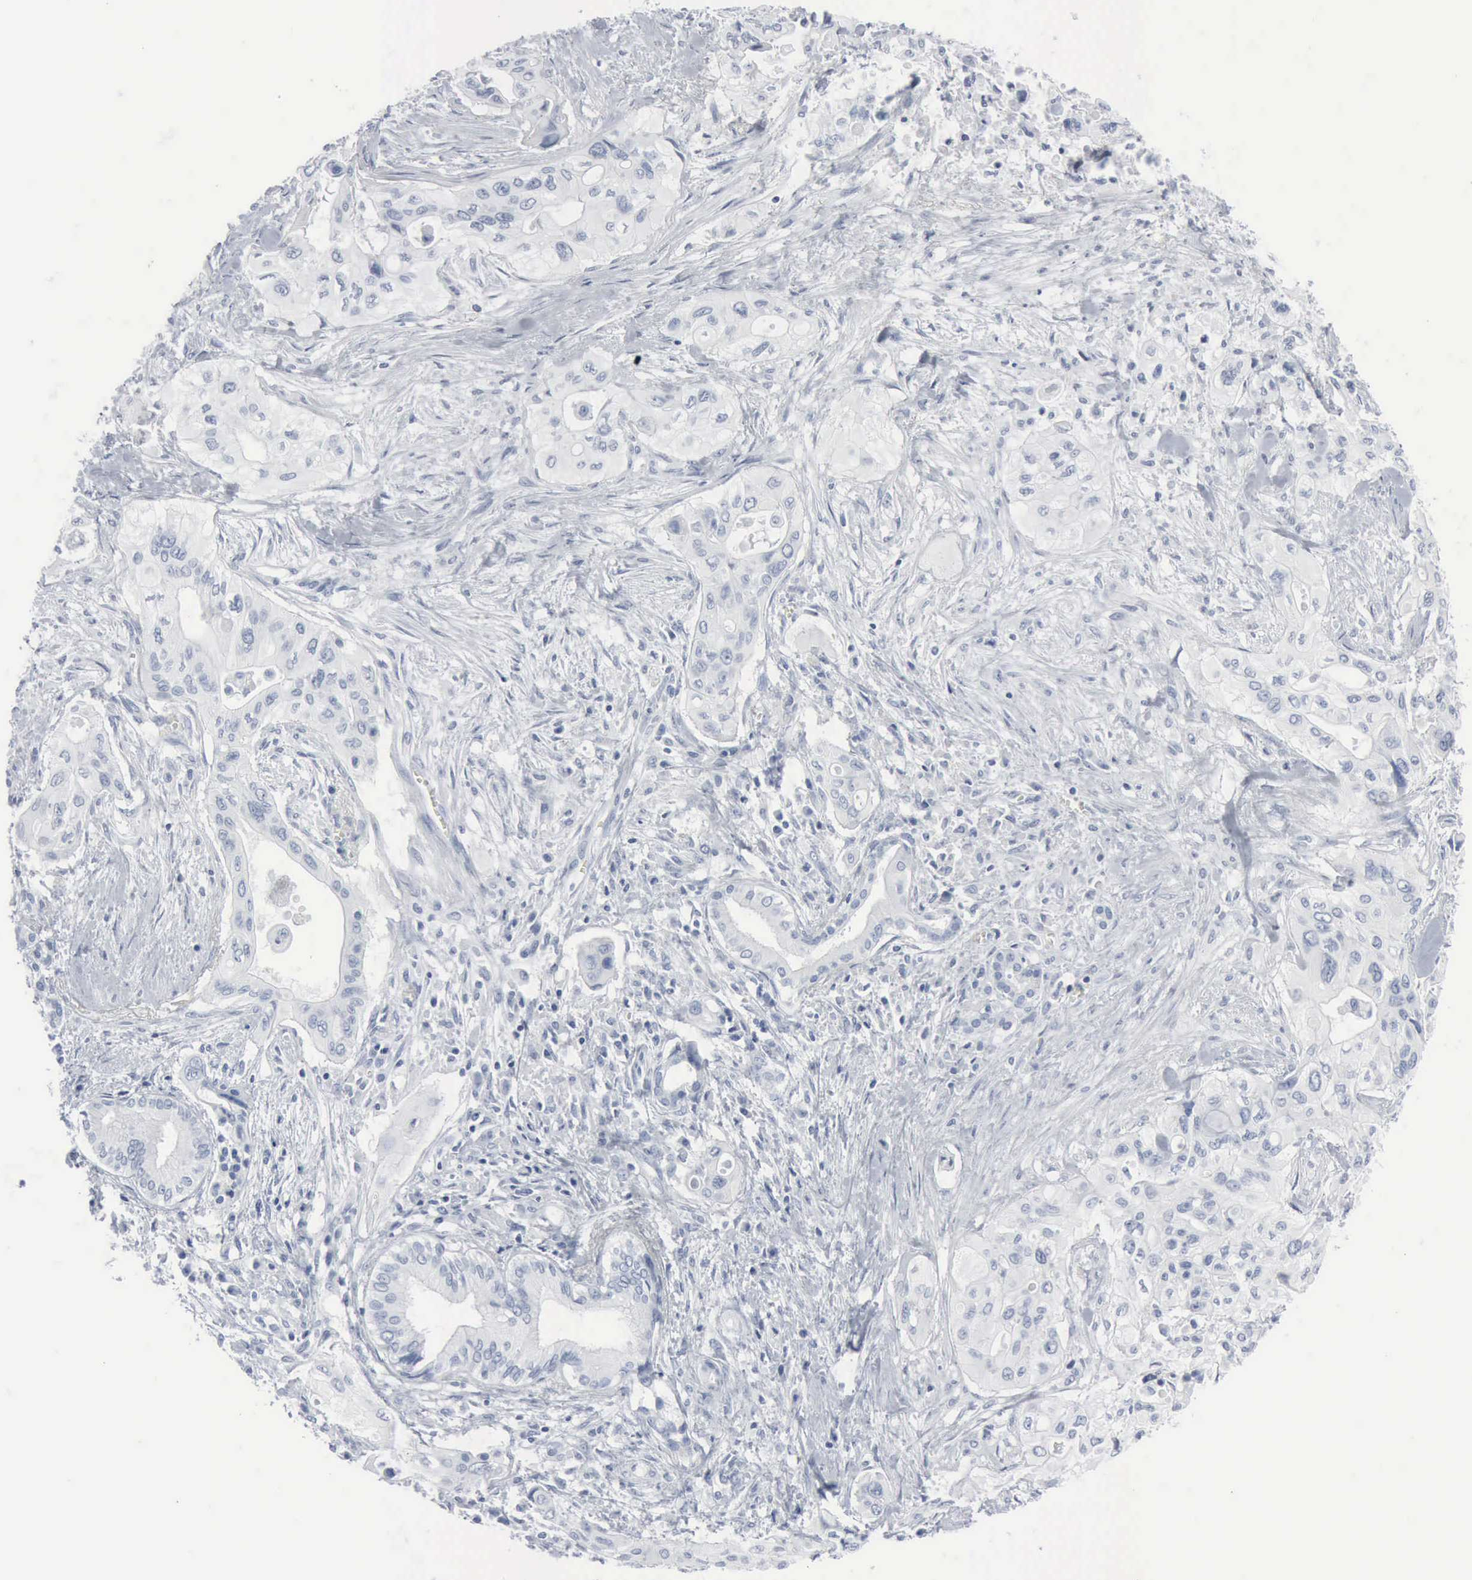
{"staining": {"intensity": "negative", "quantity": "none", "location": "none"}, "tissue": "pancreatic cancer", "cell_type": "Tumor cells", "image_type": "cancer", "snomed": [{"axis": "morphology", "description": "Adenocarcinoma, NOS"}, {"axis": "topography", "description": "Pancreas"}], "caption": "Protein analysis of pancreatic cancer demonstrates no significant staining in tumor cells. (IHC, brightfield microscopy, high magnification).", "gene": "DMD", "patient": {"sex": "male", "age": 77}}